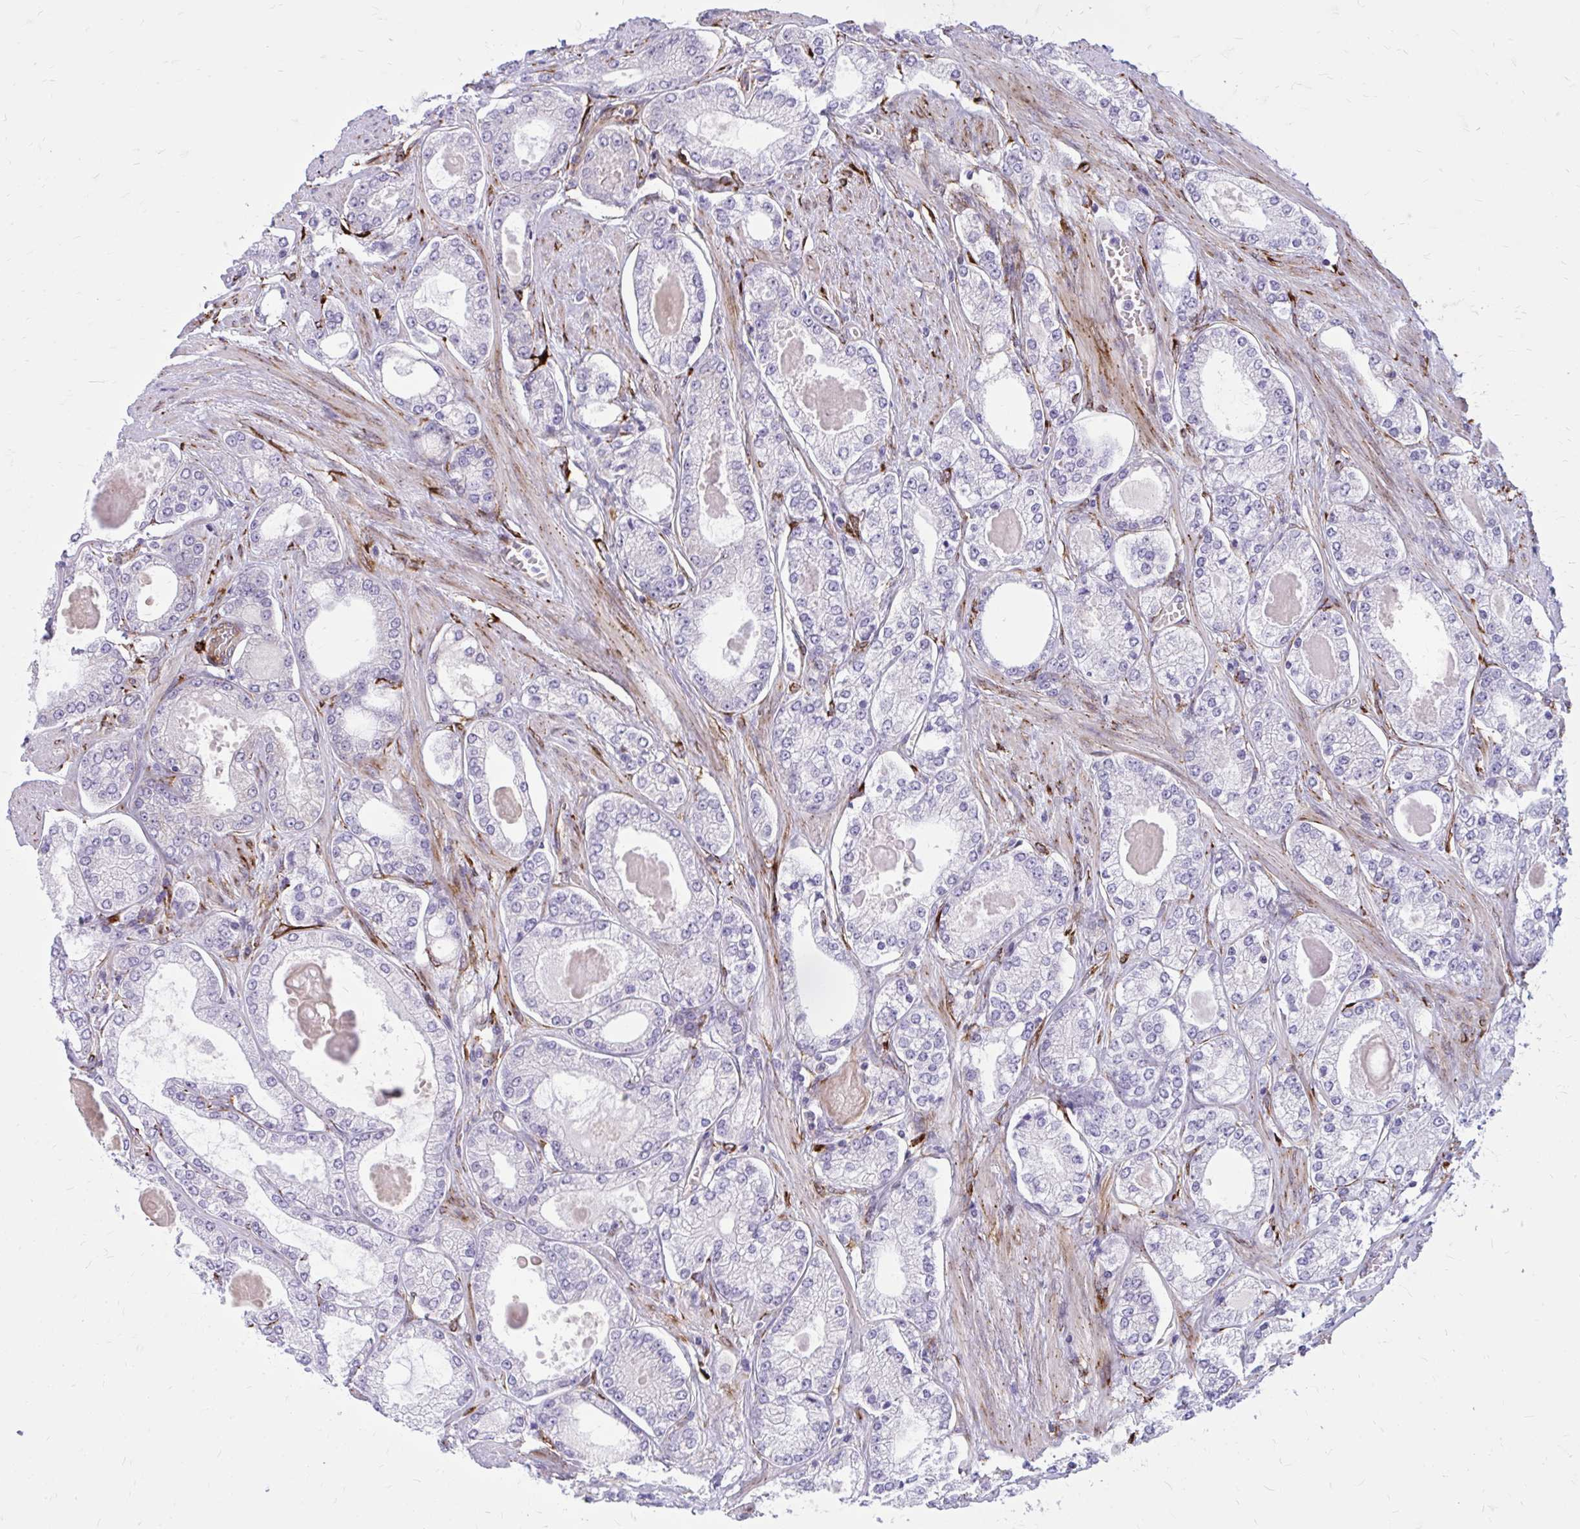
{"staining": {"intensity": "negative", "quantity": "none", "location": "none"}, "tissue": "prostate cancer", "cell_type": "Tumor cells", "image_type": "cancer", "snomed": [{"axis": "morphology", "description": "Adenocarcinoma, High grade"}, {"axis": "topography", "description": "Prostate"}], "caption": "Immunohistochemistry (IHC) histopathology image of neoplastic tissue: human prostate cancer (adenocarcinoma (high-grade)) stained with DAB (3,3'-diaminobenzidine) shows no significant protein staining in tumor cells.", "gene": "BEND5", "patient": {"sex": "male", "age": 68}}